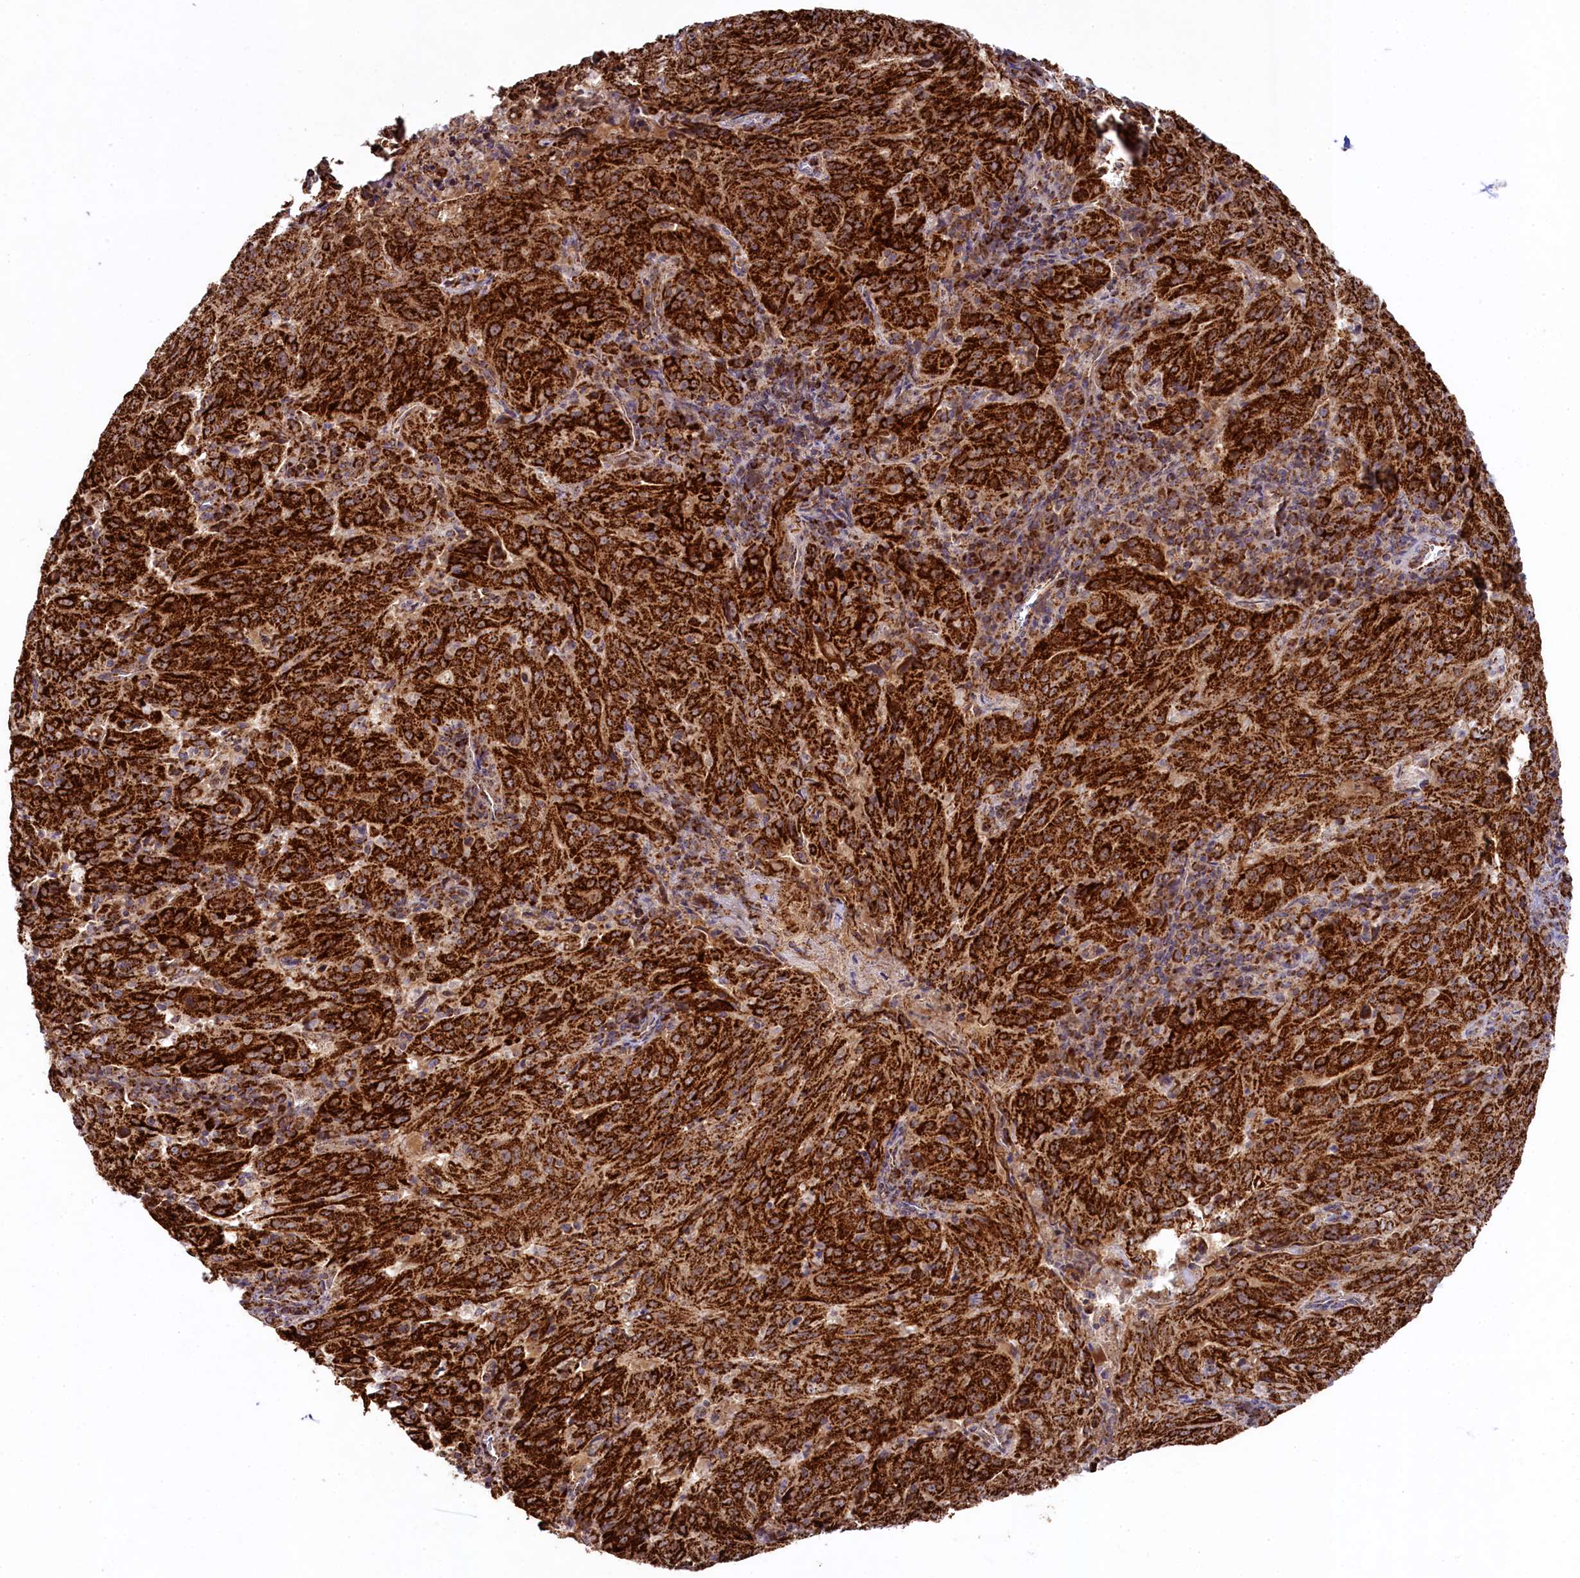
{"staining": {"intensity": "strong", "quantity": ">75%", "location": "cytoplasmic/membranous"}, "tissue": "pancreatic cancer", "cell_type": "Tumor cells", "image_type": "cancer", "snomed": [{"axis": "morphology", "description": "Adenocarcinoma, NOS"}, {"axis": "topography", "description": "Pancreas"}], "caption": "Pancreatic cancer stained for a protein reveals strong cytoplasmic/membranous positivity in tumor cells.", "gene": "CLYBL", "patient": {"sex": "male", "age": 63}}